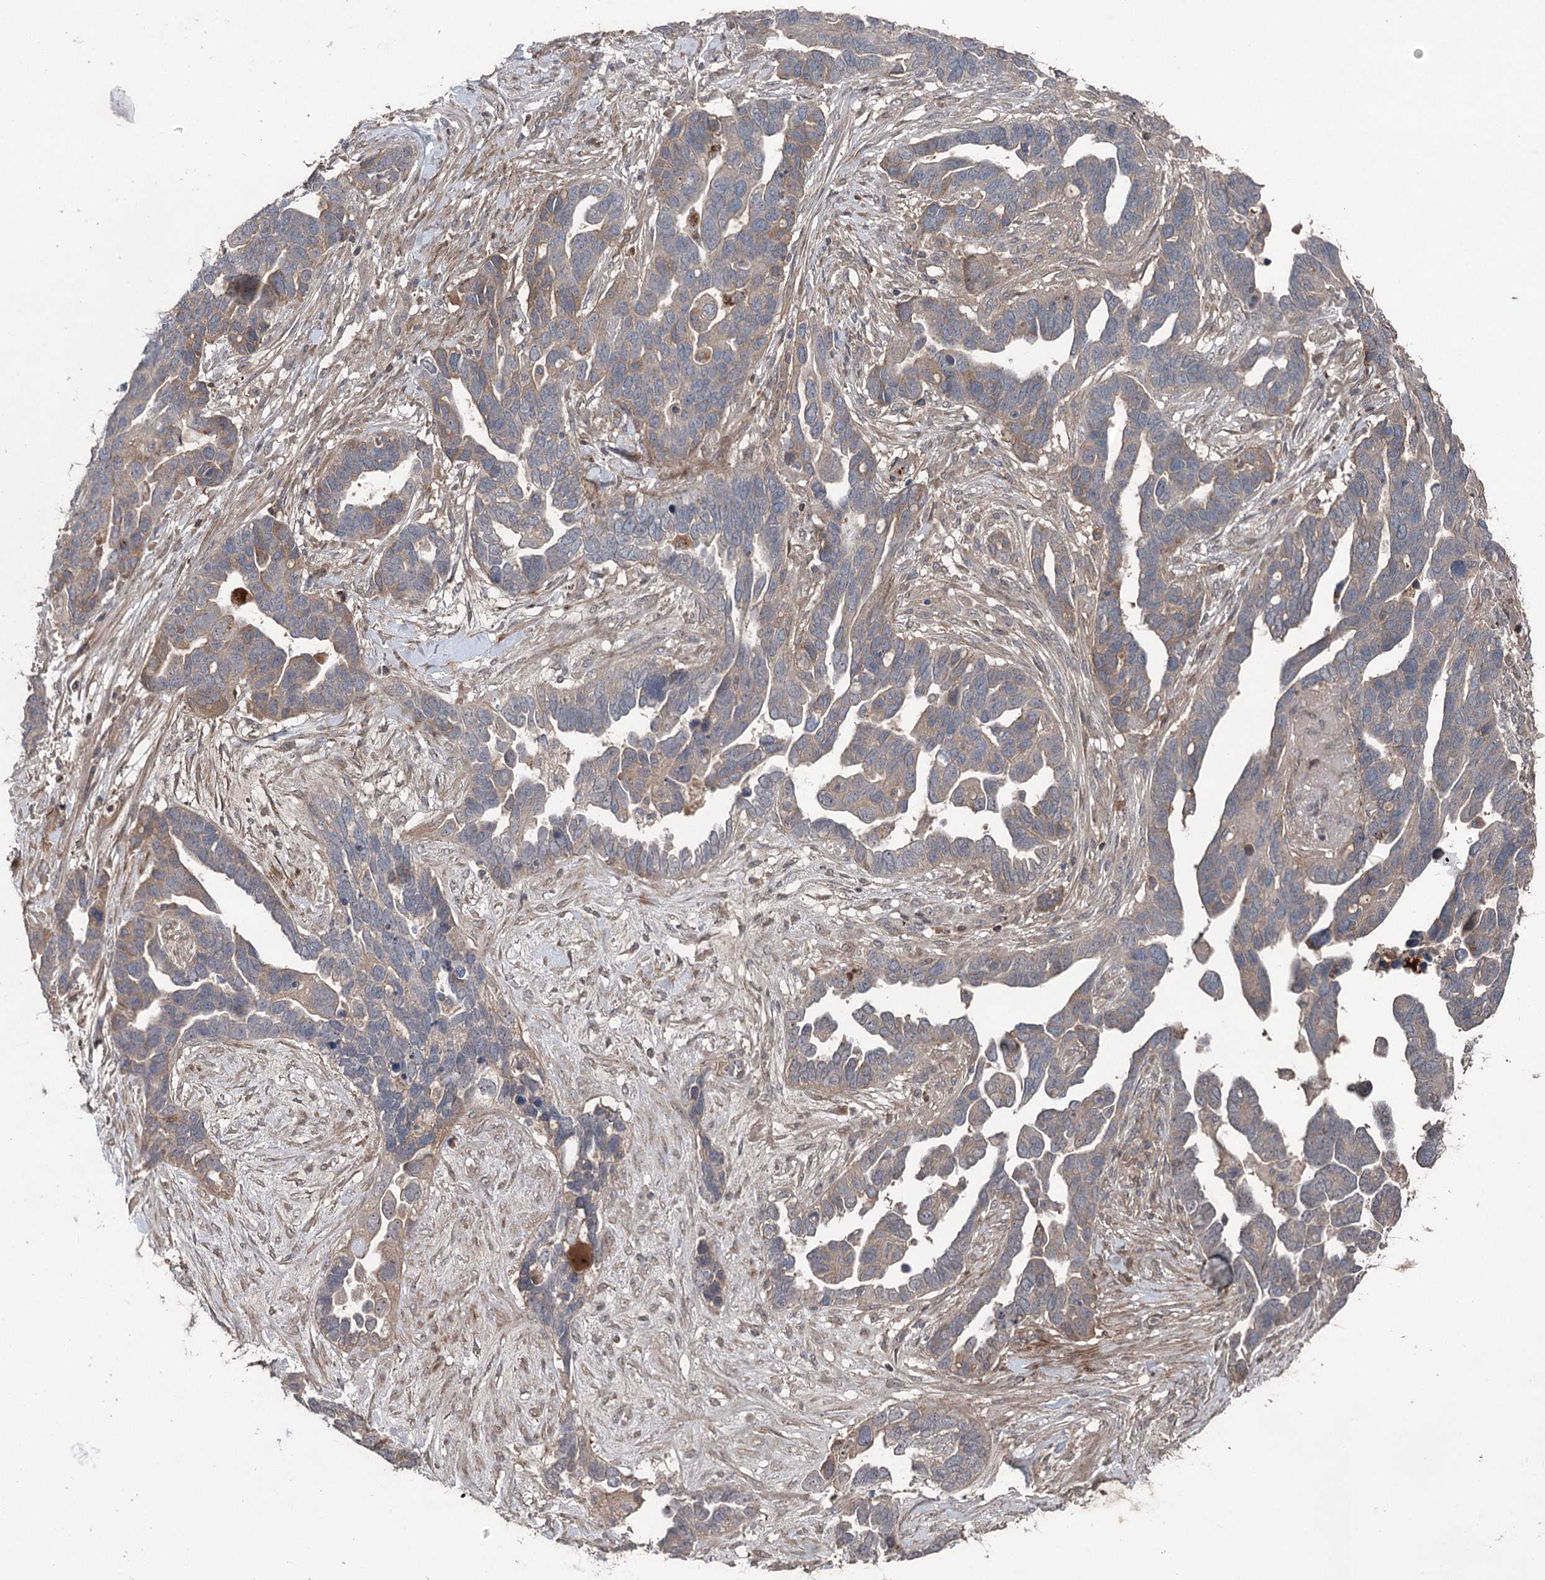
{"staining": {"intensity": "weak", "quantity": "25%-75%", "location": "cytoplasmic/membranous"}, "tissue": "ovarian cancer", "cell_type": "Tumor cells", "image_type": "cancer", "snomed": [{"axis": "morphology", "description": "Cystadenocarcinoma, serous, NOS"}, {"axis": "topography", "description": "Ovary"}], "caption": "Ovarian cancer stained with a brown dye shows weak cytoplasmic/membranous positive expression in approximately 25%-75% of tumor cells.", "gene": "MAPK8IP2", "patient": {"sex": "female", "age": 54}}